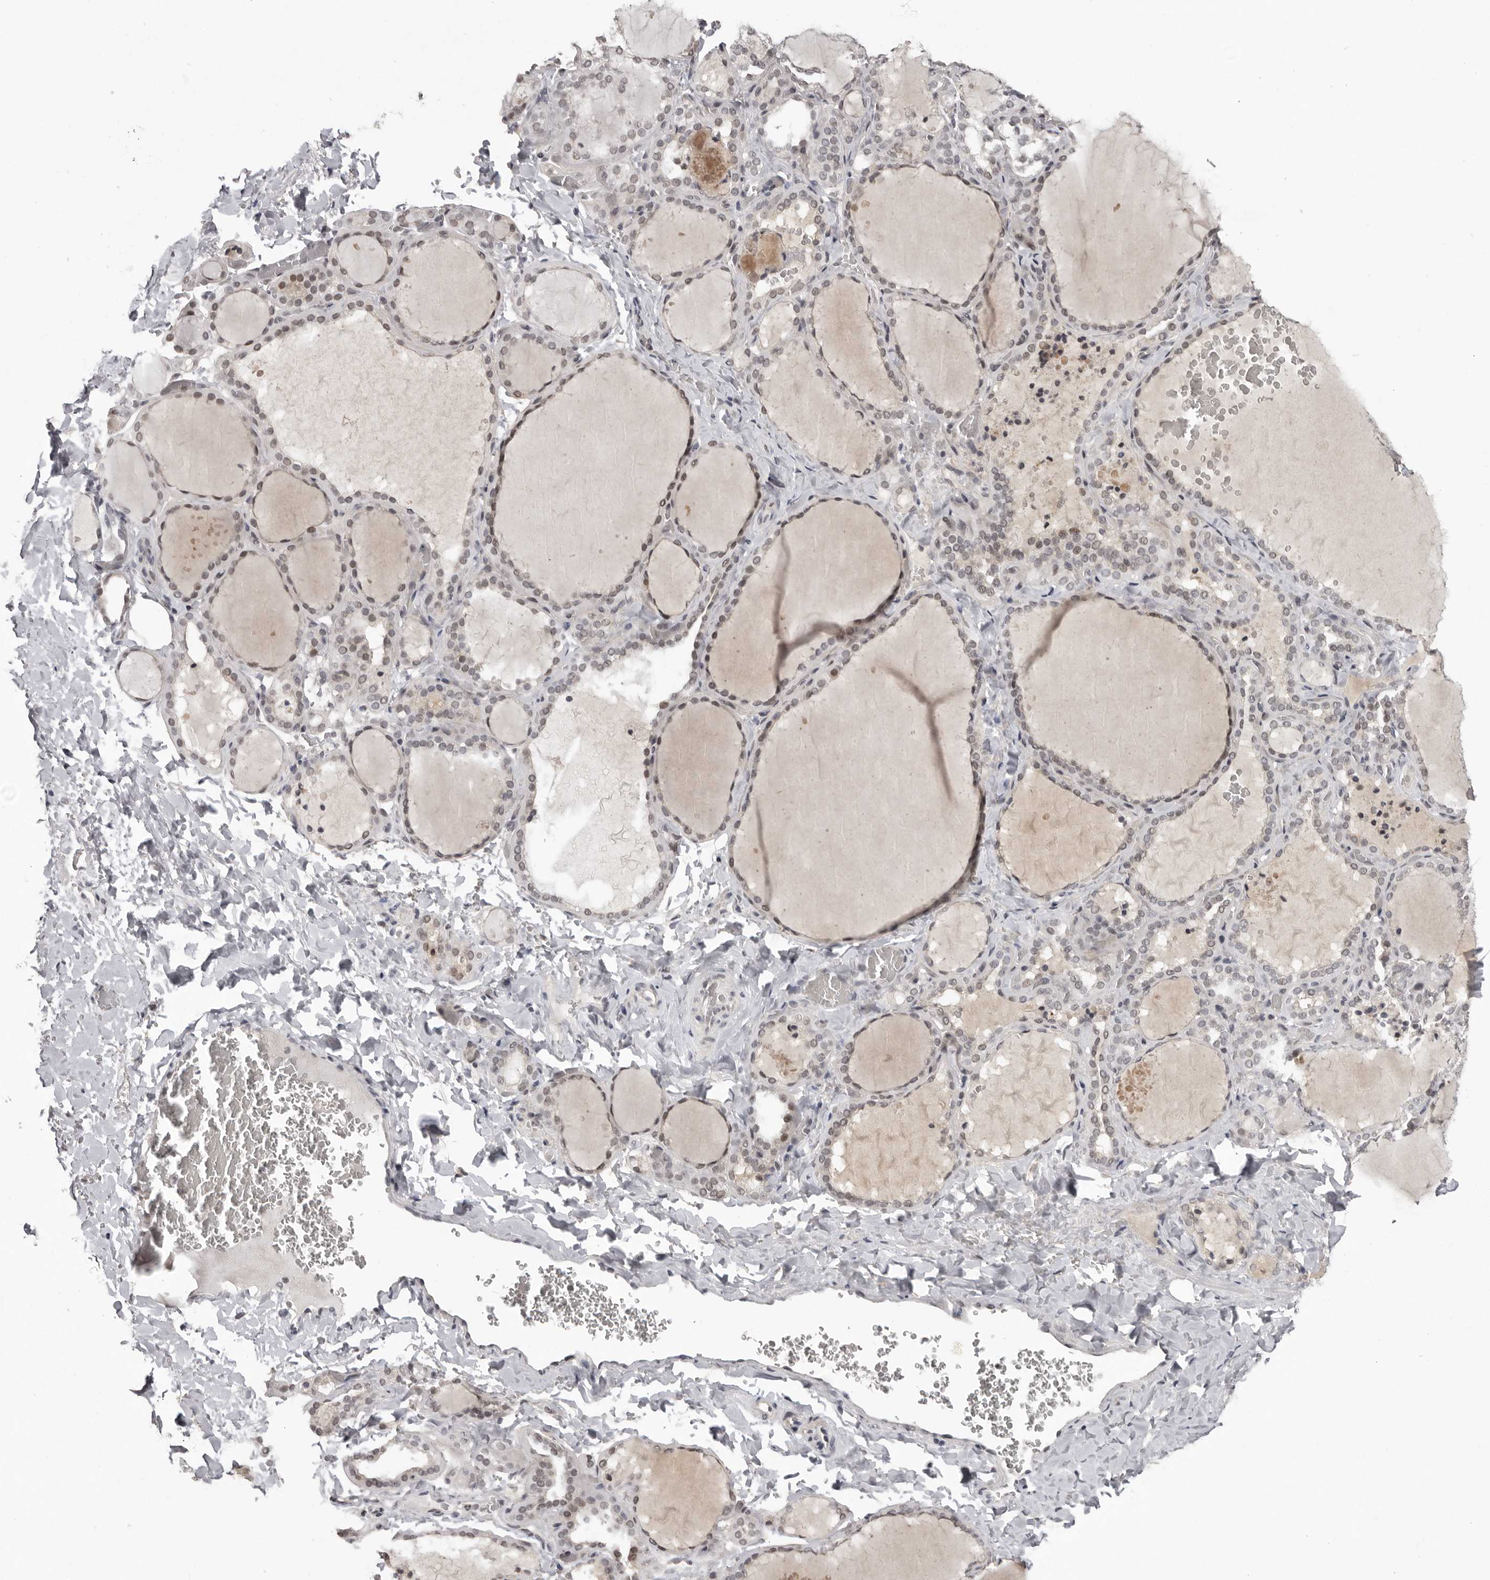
{"staining": {"intensity": "weak", "quantity": "25%-75%", "location": "nuclear"}, "tissue": "thyroid gland", "cell_type": "Glandular cells", "image_type": "normal", "snomed": [{"axis": "morphology", "description": "Normal tissue, NOS"}, {"axis": "topography", "description": "Thyroid gland"}], "caption": "This image exhibits normal thyroid gland stained with IHC to label a protein in brown. The nuclear of glandular cells show weak positivity for the protein. Nuclei are counter-stained blue.", "gene": "SRCAP", "patient": {"sex": "female", "age": 22}}